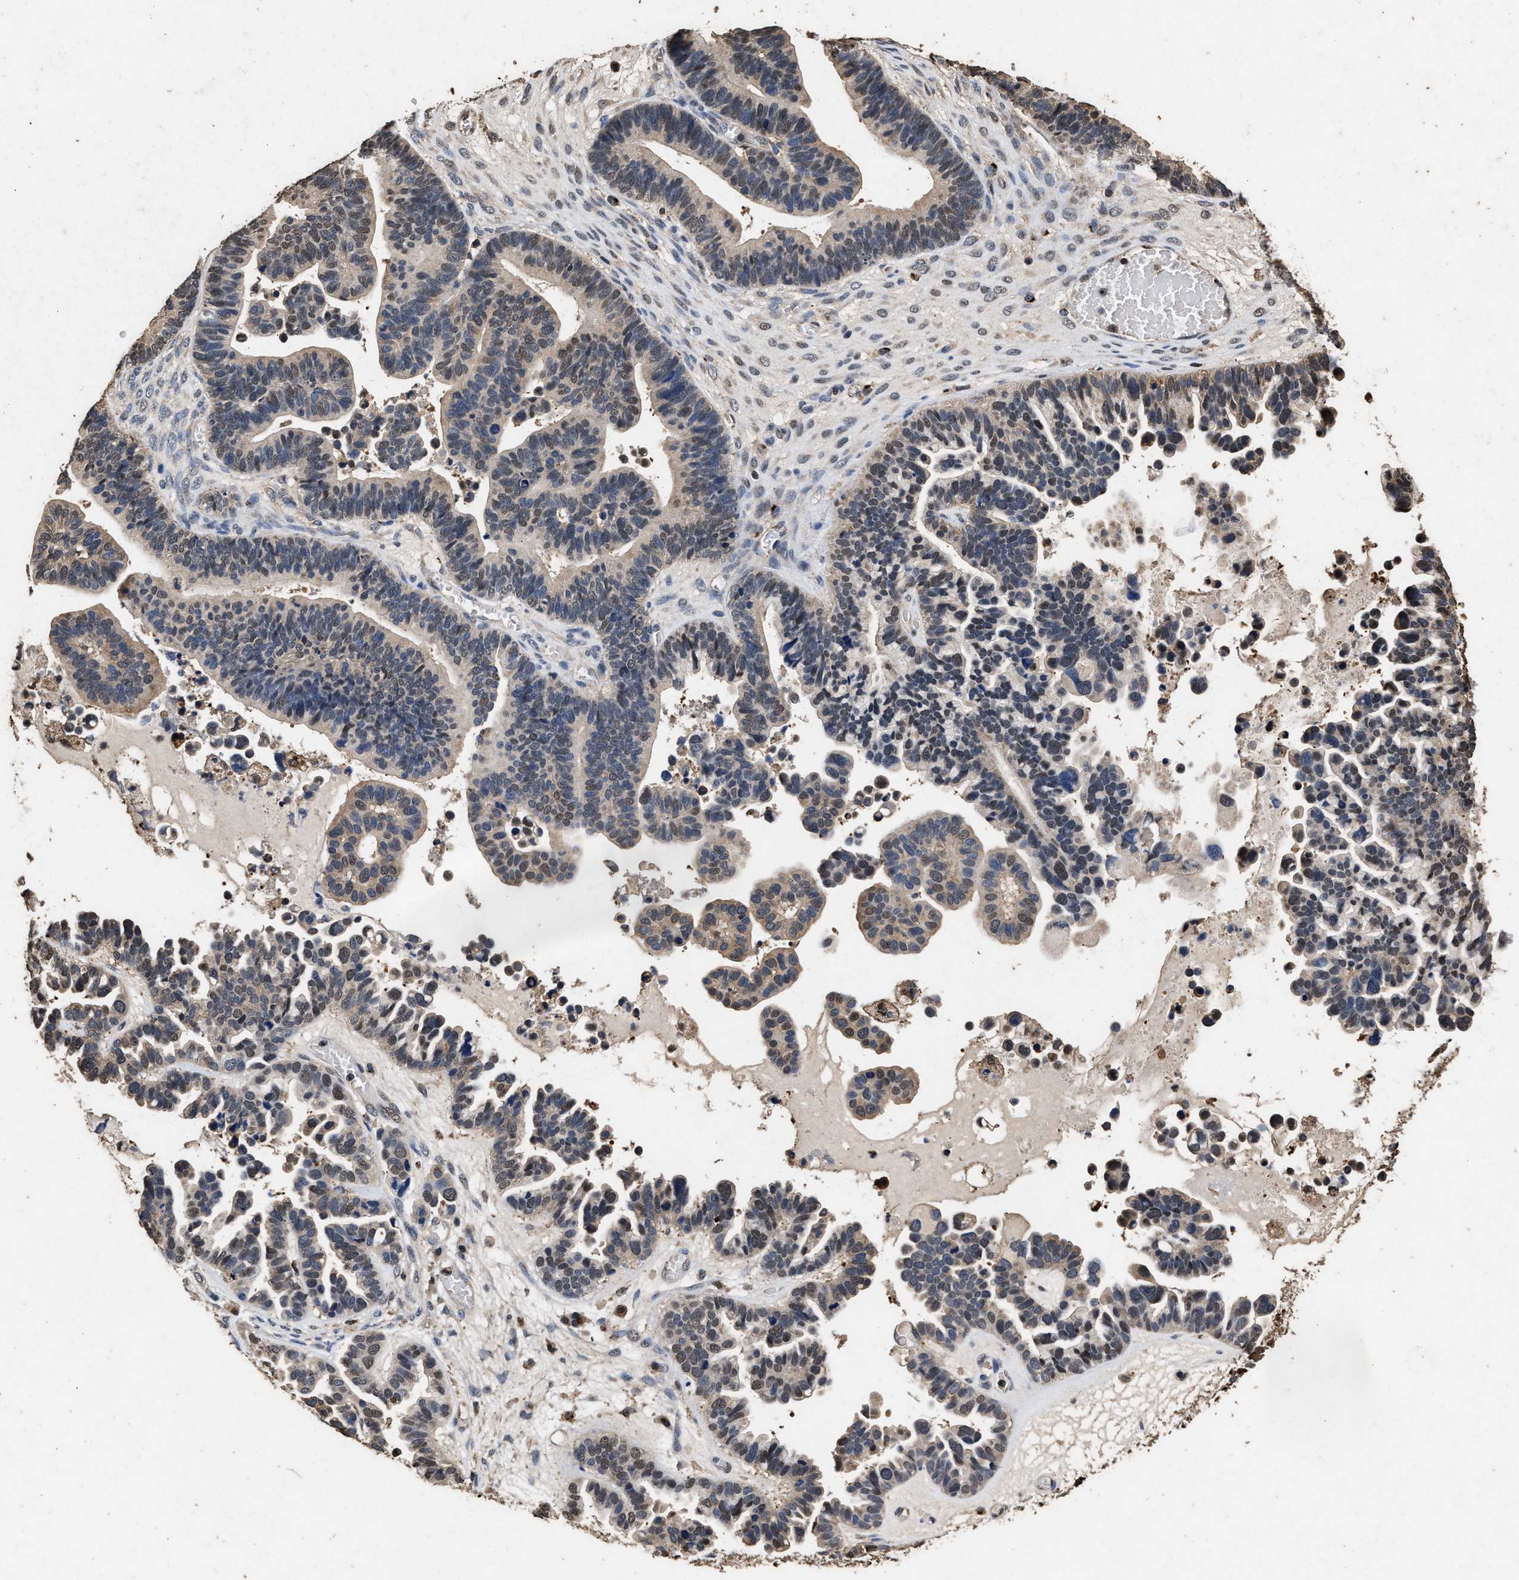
{"staining": {"intensity": "weak", "quantity": "25%-75%", "location": "nuclear"}, "tissue": "ovarian cancer", "cell_type": "Tumor cells", "image_type": "cancer", "snomed": [{"axis": "morphology", "description": "Cystadenocarcinoma, serous, NOS"}, {"axis": "topography", "description": "Ovary"}], "caption": "Ovarian serous cystadenocarcinoma stained with a brown dye exhibits weak nuclear positive positivity in about 25%-75% of tumor cells.", "gene": "TPST2", "patient": {"sex": "female", "age": 56}}